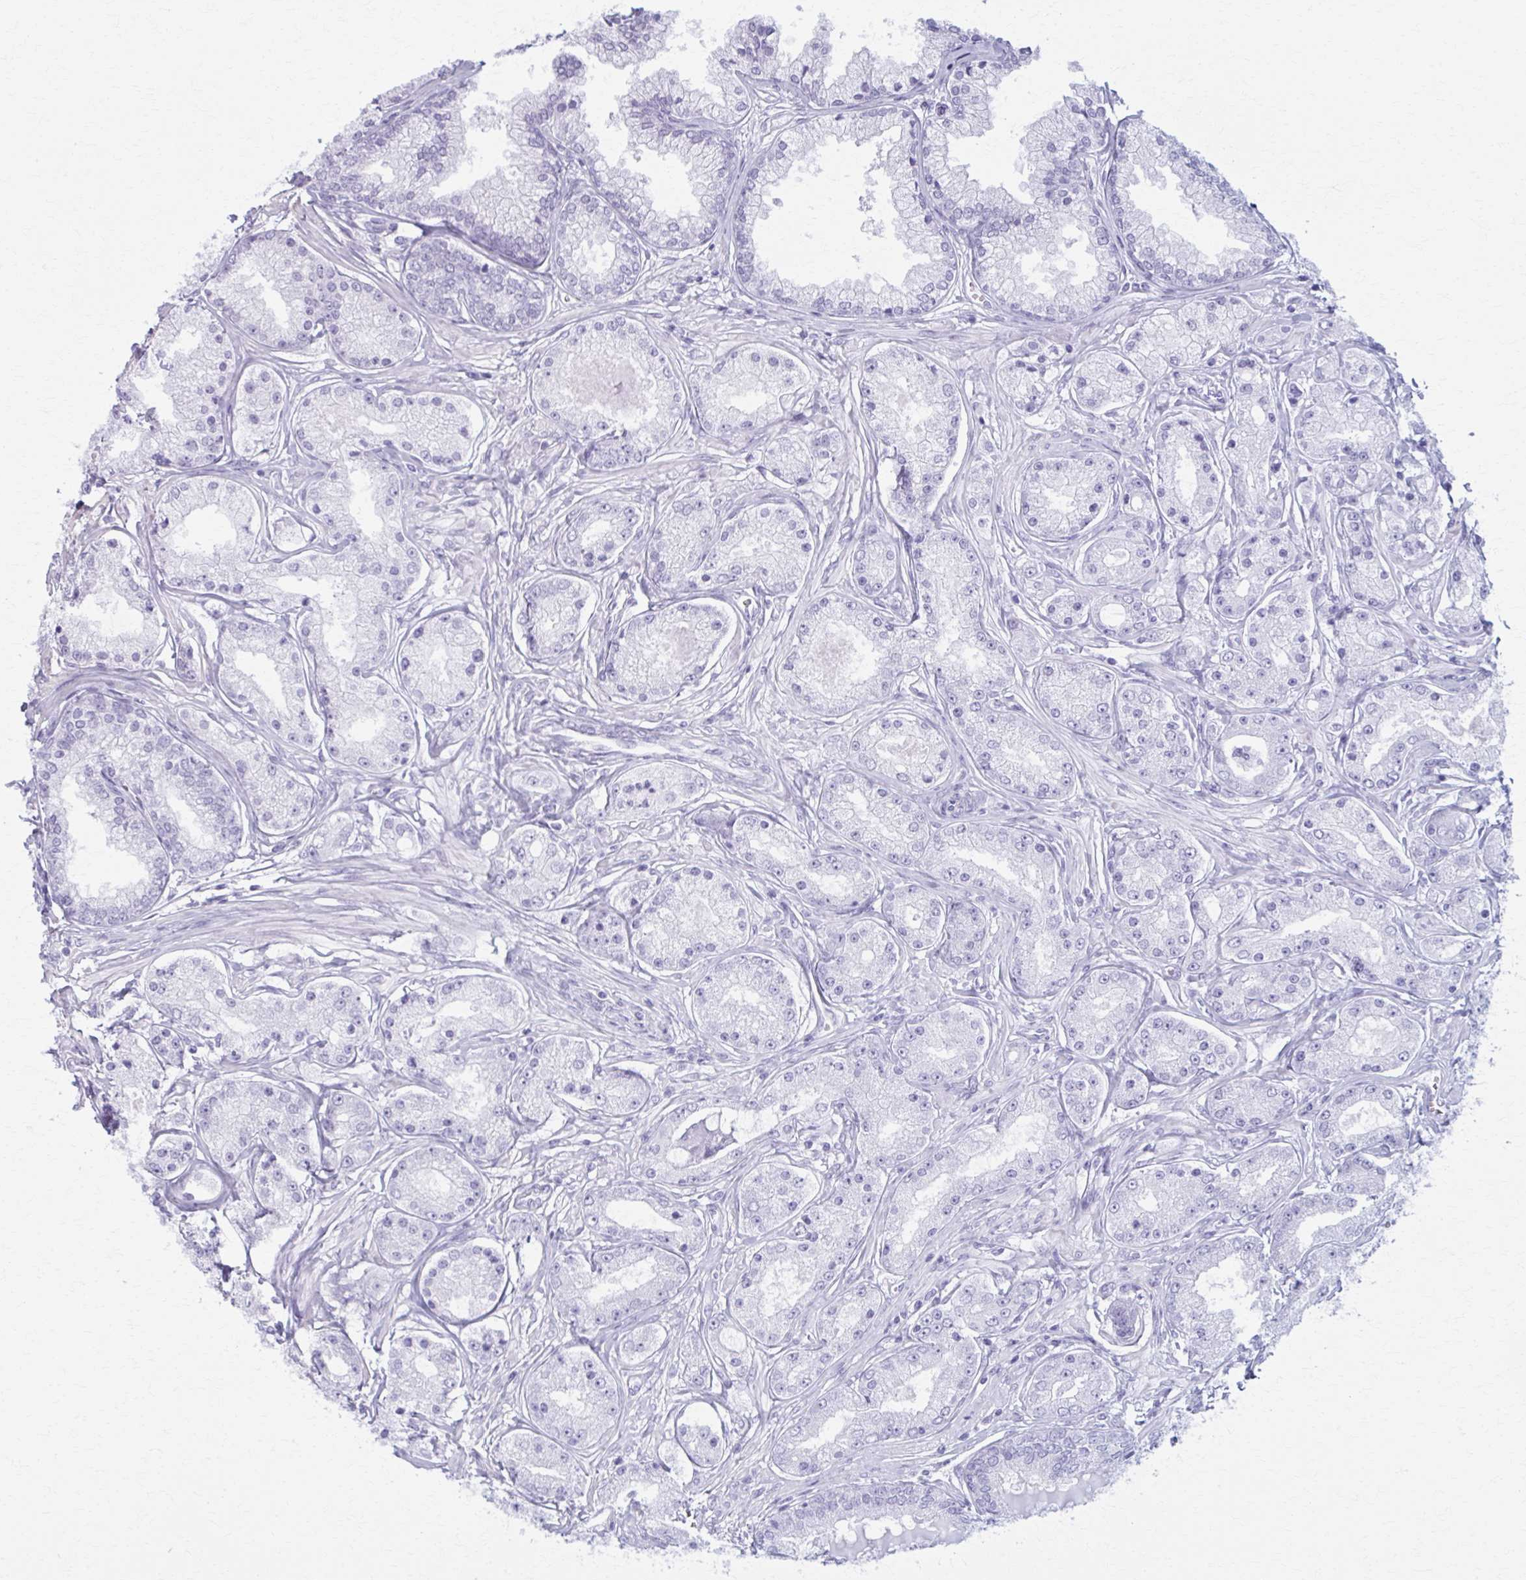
{"staining": {"intensity": "negative", "quantity": "none", "location": "none"}, "tissue": "prostate cancer", "cell_type": "Tumor cells", "image_type": "cancer", "snomed": [{"axis": "morphology", "description": "Adenocarcinoma, High grade"}, {"axis": "topography", "description": "Prostate"}], "caption": "Immunohistochemical staining of prostate cancer (high-grade adenocarcinoma) shows no significant staining in tumor cells. (Brightfield microscopy of DAB (3,3'-diaminobenzidine) IHC at high magnification).", "gene": "NUMBL", "patient": {"sex": "male", "age": 66}}